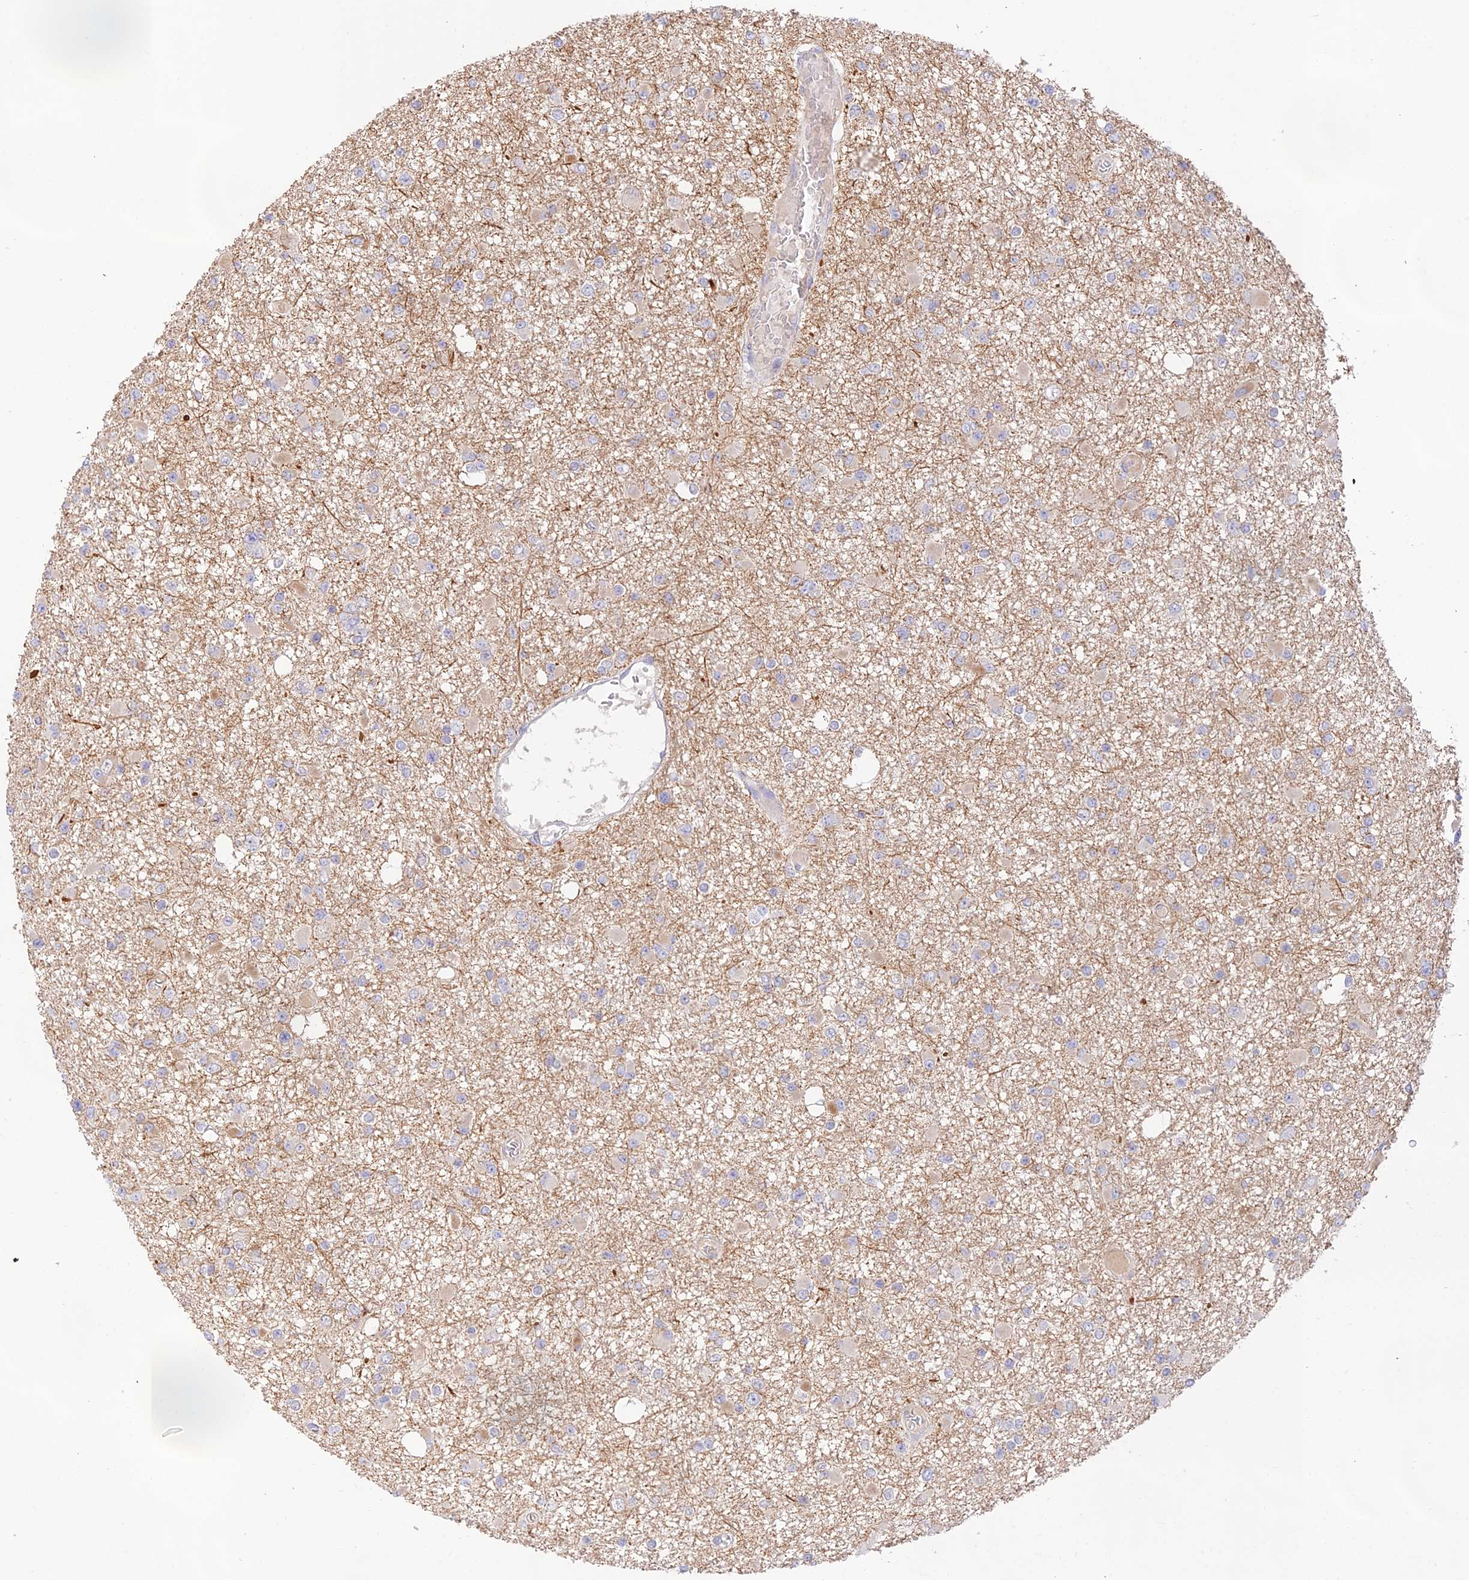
{"staining": {"intensity": "negative", "quantity": "none", "location": "none"}, "tissue": "glioma", "cell_type": "Tumor cells", "image_type": "cancer", "snomed": [{"axis": "morphology", "description": "Glioma, malignant, Low grade"}, {"axis": "topography", "description": "Brain"}], "caption": "Tumor cells are negative for brown protein staining in malignant glioma (low-grade). (DAB IHC, high magnification).", "gene": "CAMSAP3", "patient": {"sex": "female", "age": 22}}